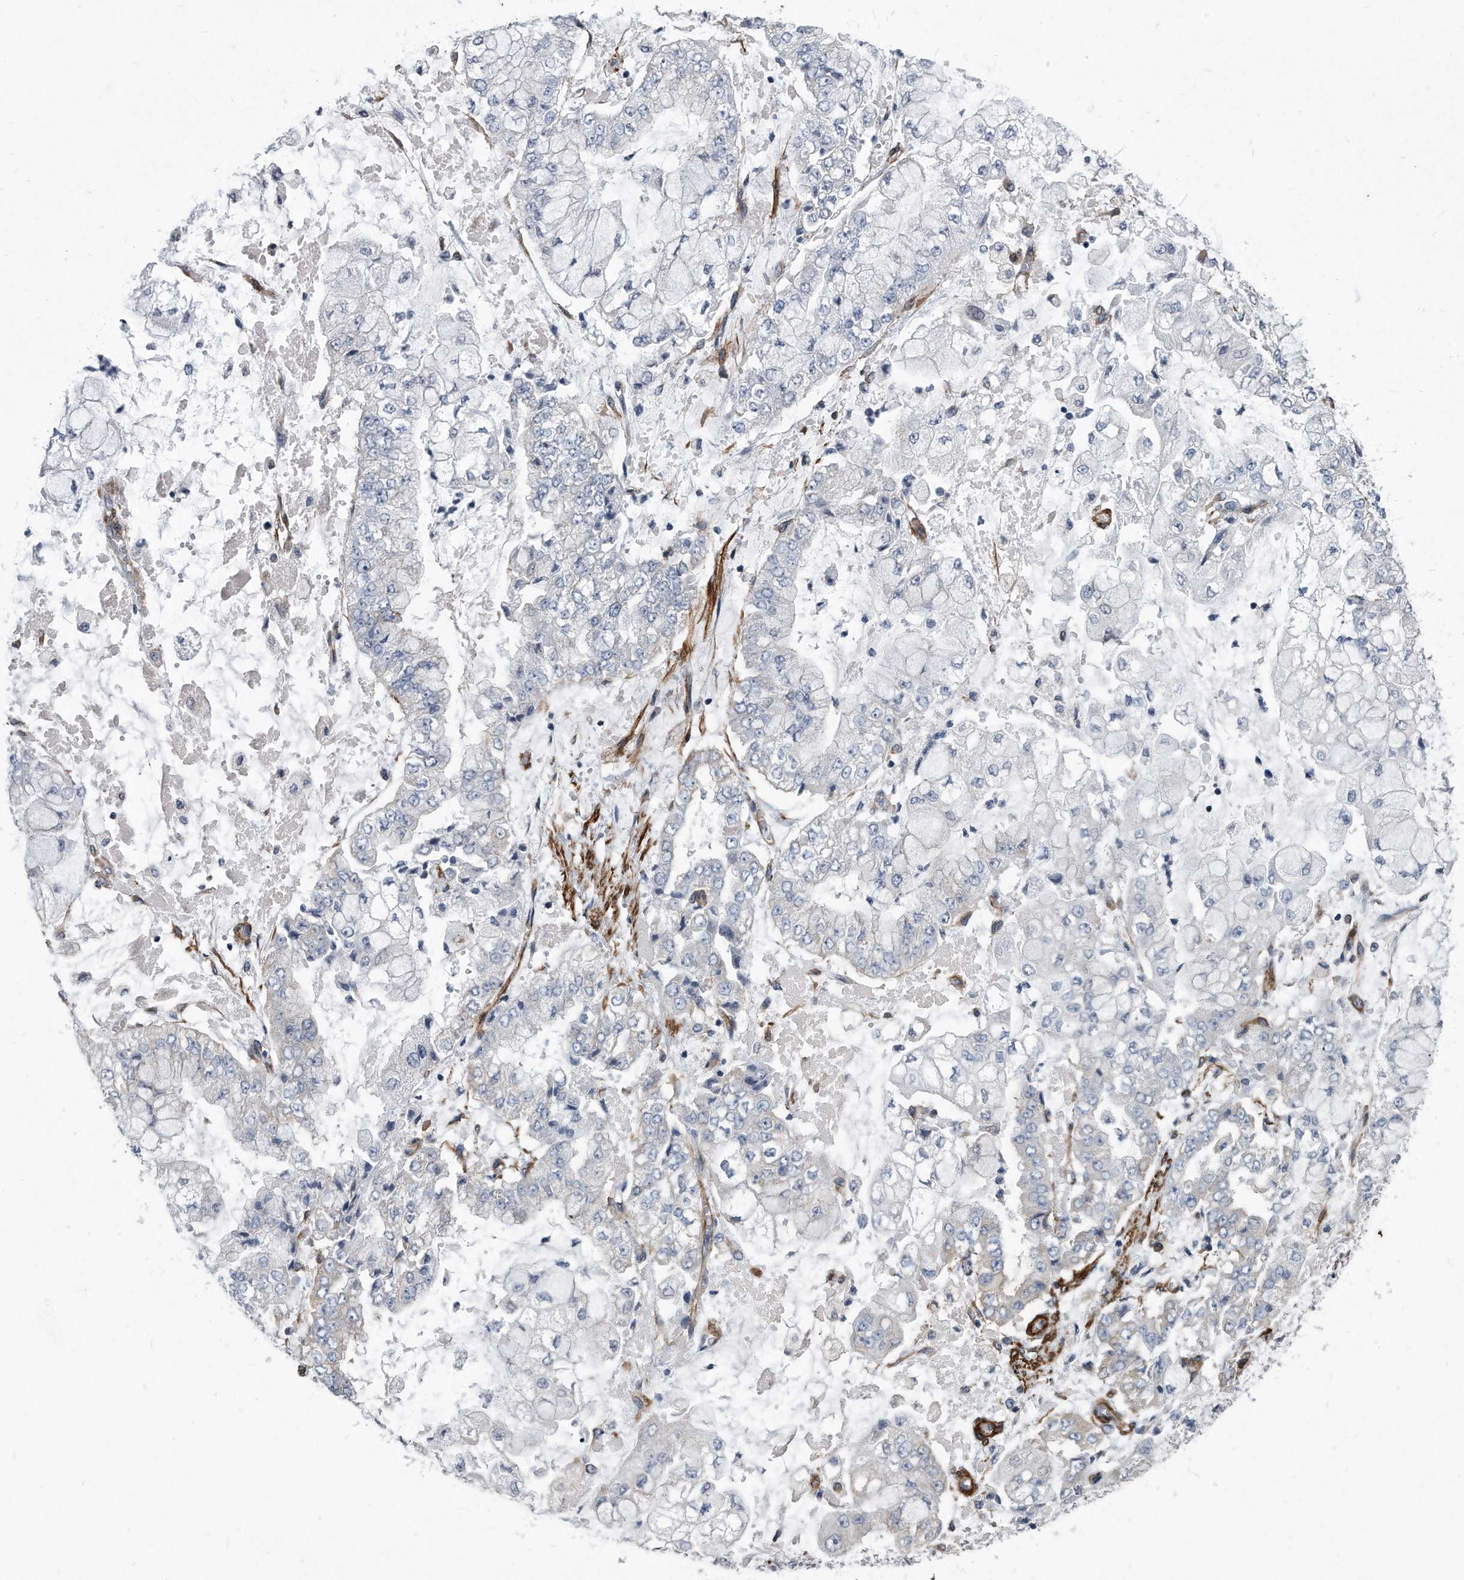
{"staining": {"intensity": "weak", "quantity": "<25%", "location": "cytoplasmic/membranous"}, "tissue": "stomach cancer", "cell_type": "Tumor cells", "image_type": "cancer", "snomed": [{"axis": "morphology", "description": "Adenocarcinoma, NOS"}, {"axis": "topography", "description": "Stomach"}], "caption": "Human stomach cancer (adenocarcinoma) stained for a protein using immunohistochemistry (IHC) shows no staining in tumor cells.", "gene": "EIF2B4", "patient": {"sex": "male", "age": 76}}